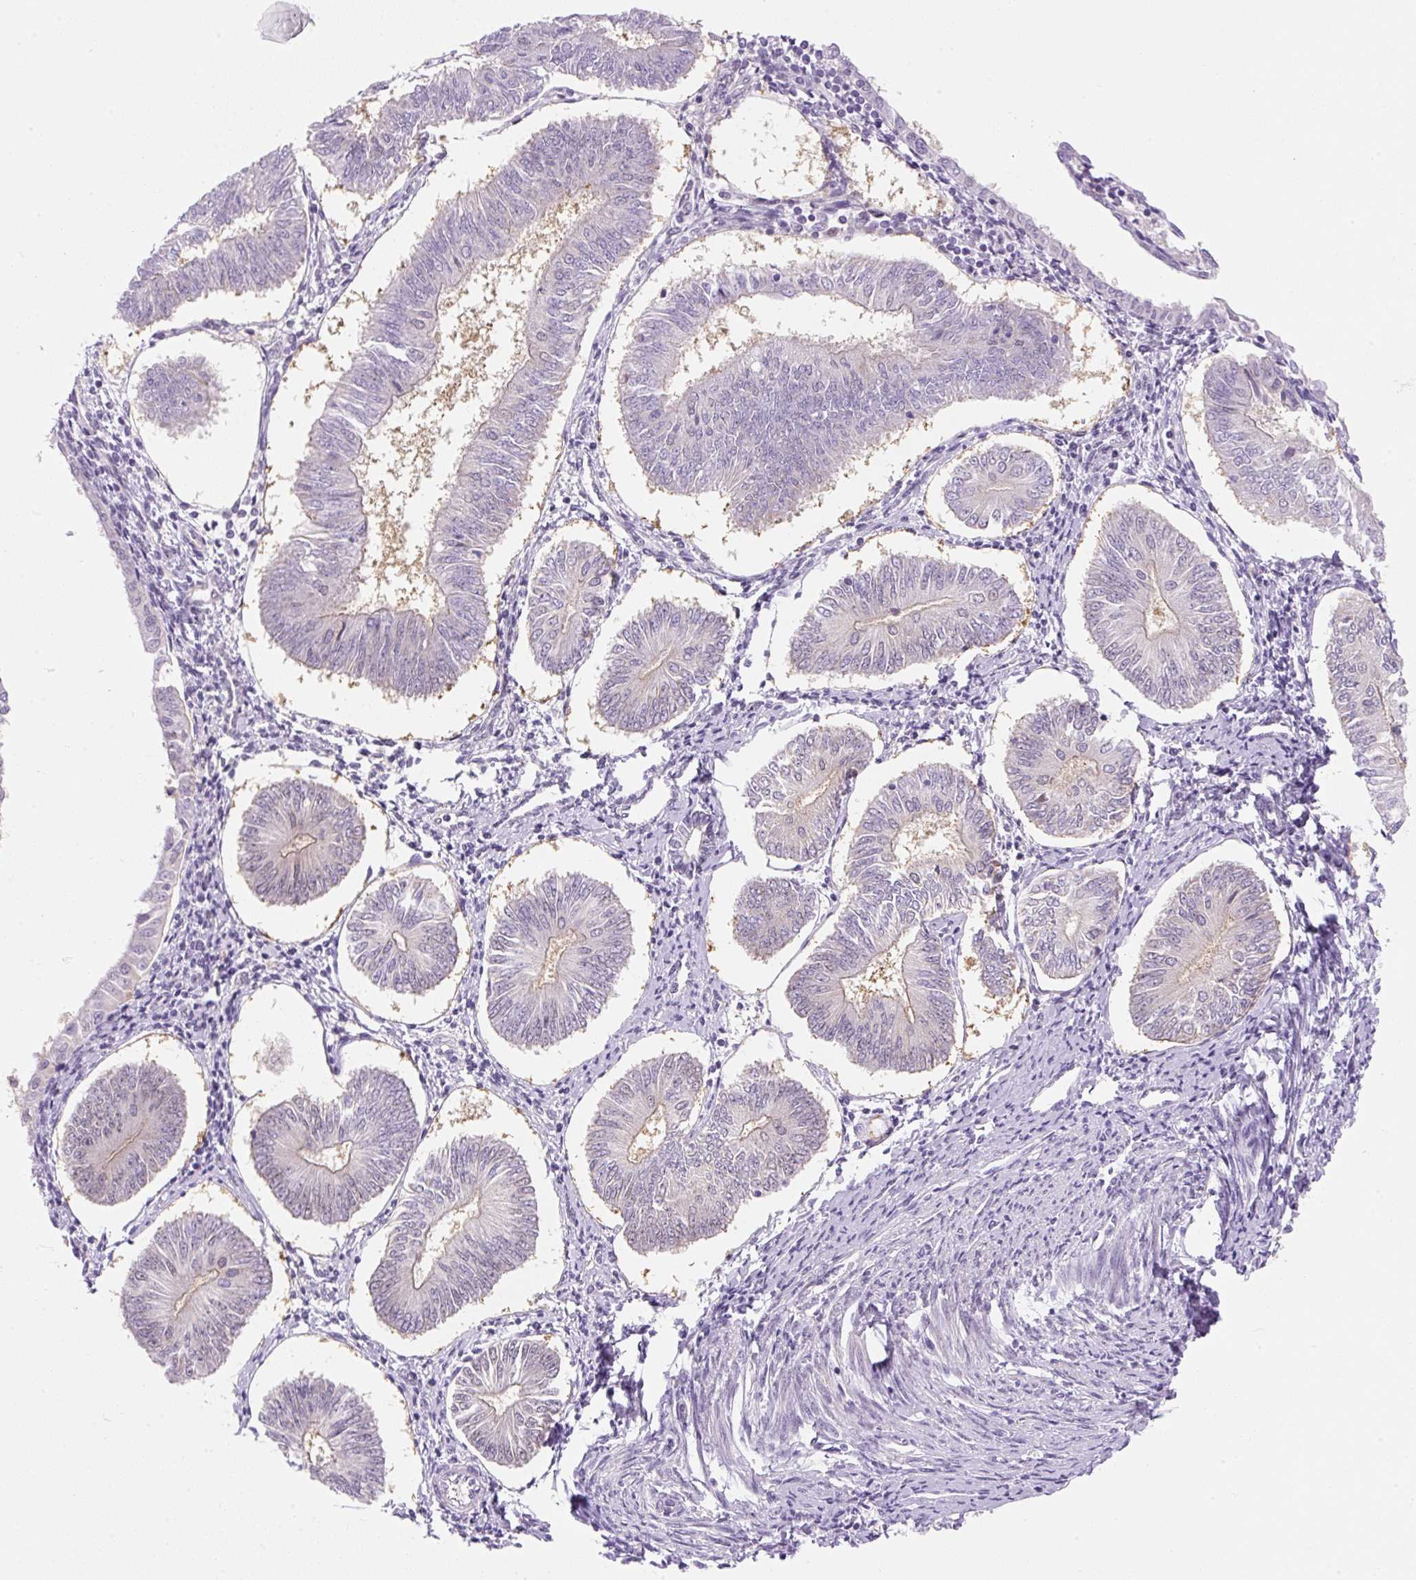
{"staining": {"intensity": "negative", "quantity": "none", "location": "none"}, "tissue": "endometrial cancer", "cell_type": "Tumor cells", "image_type": "cancer", "snomed": [{"axis": "morphology", "description": "Adenocarcinoma, NOS"}, {"axis": "topography", "description": "Endometrium"}], "caption": "An IHC photomicrograph of endometrial cancer is shown. There is no staining in tumor cells of endometrial cancer.", "gene": "SYNE3", "patient": {"sex": "female", "age": 58}}